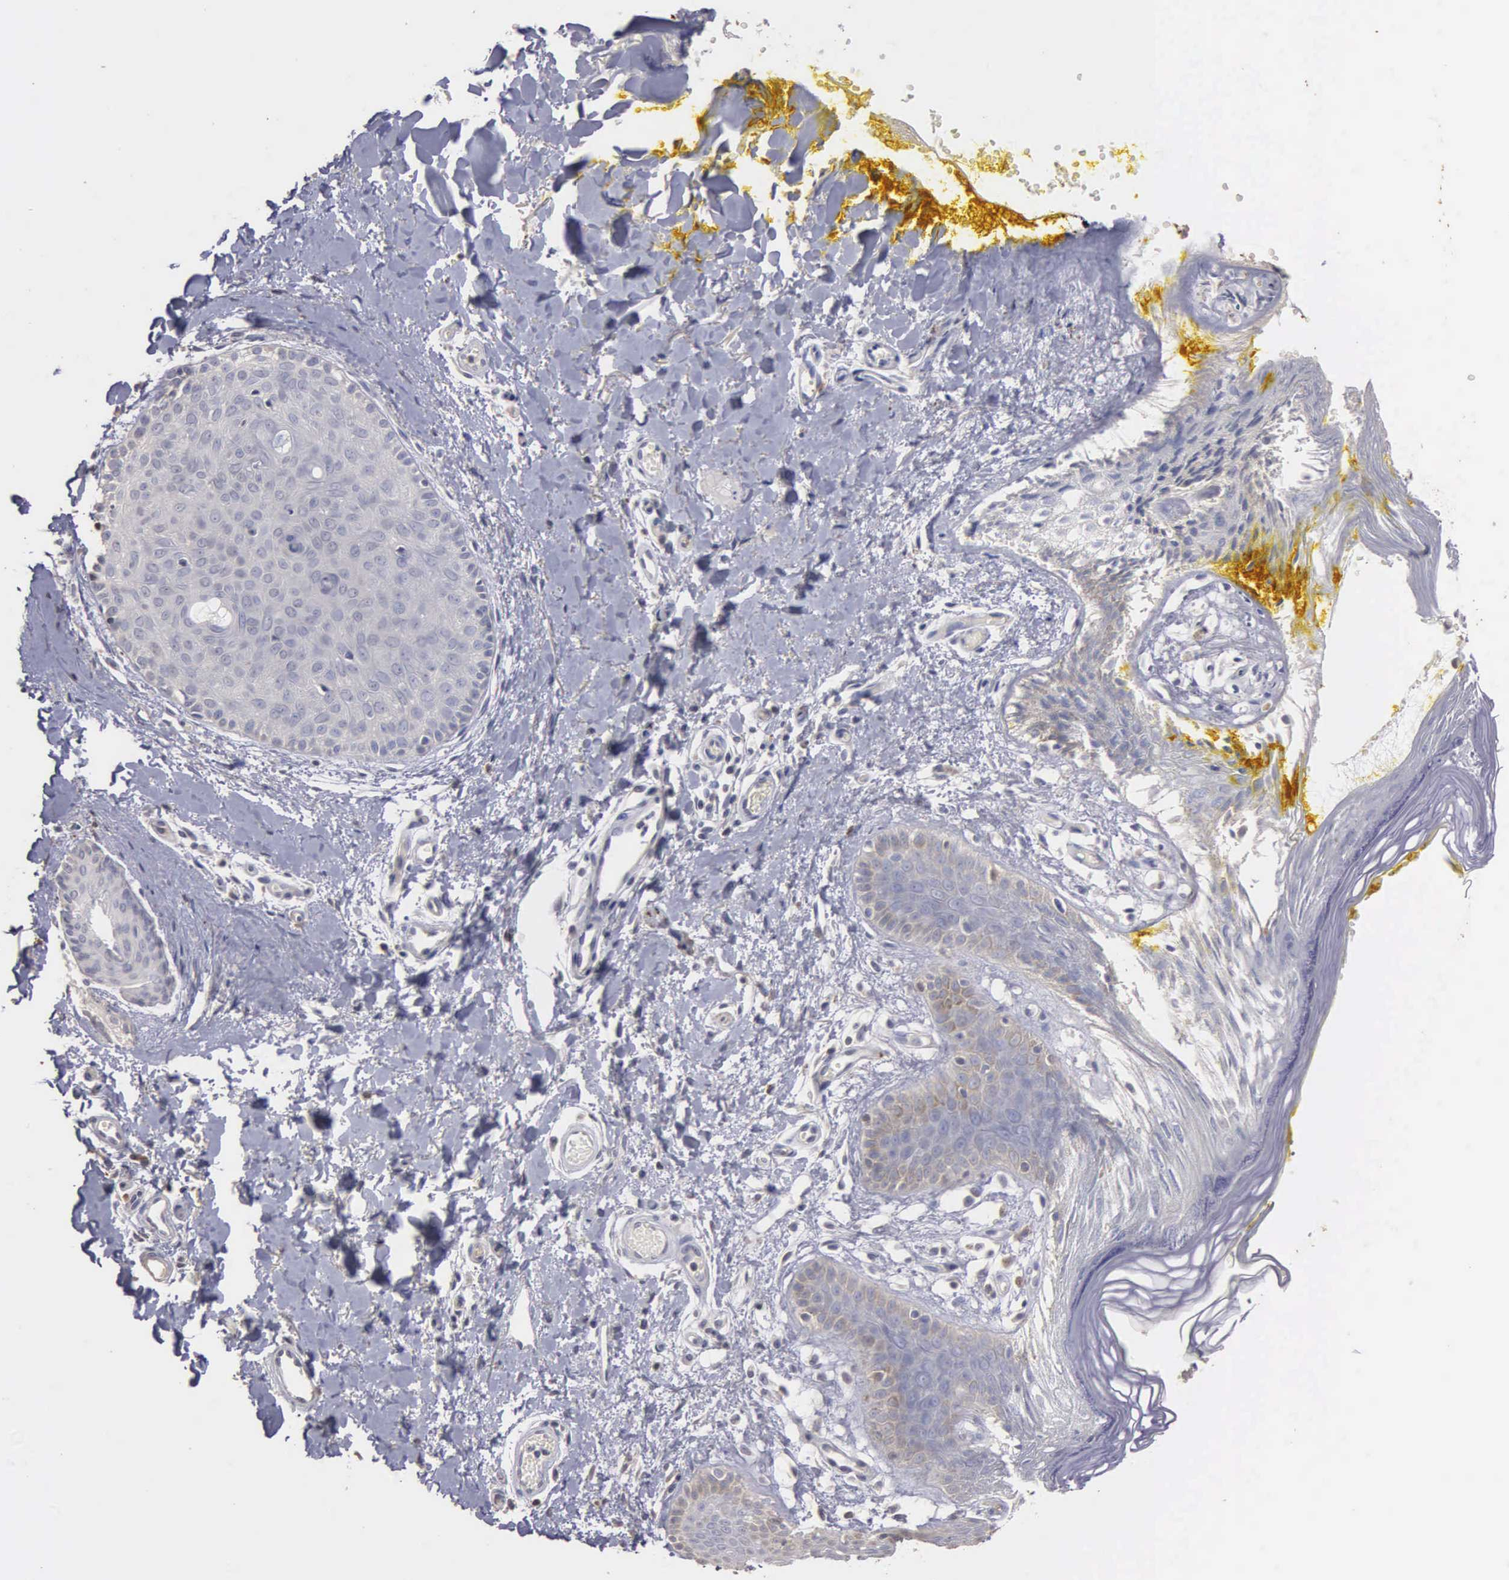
{"staining": {"intensity": "negative", "quantity": "none", "location": "none"}, "tissue": "skin", "cell_type": "Epidermal cells", "image_type": "normal", "snomed": [{"axis": "morphology", "description": "Normal tissue, NOS"}, {"axis": "topography", "description": "Skin"}, {"axis": "topography", "description": "Anal"}], "caption": "This image is of normal skin stained with IHC to label a protein in brown with the nuclei are counter-stained blue. There is no positivity in epidermal cells. (DAB (3,3'-diaminobenzidine) immunohistochemistry, high magnification).", "gene": "ENO3", "patient": {"sex": "male", "age": 61}}